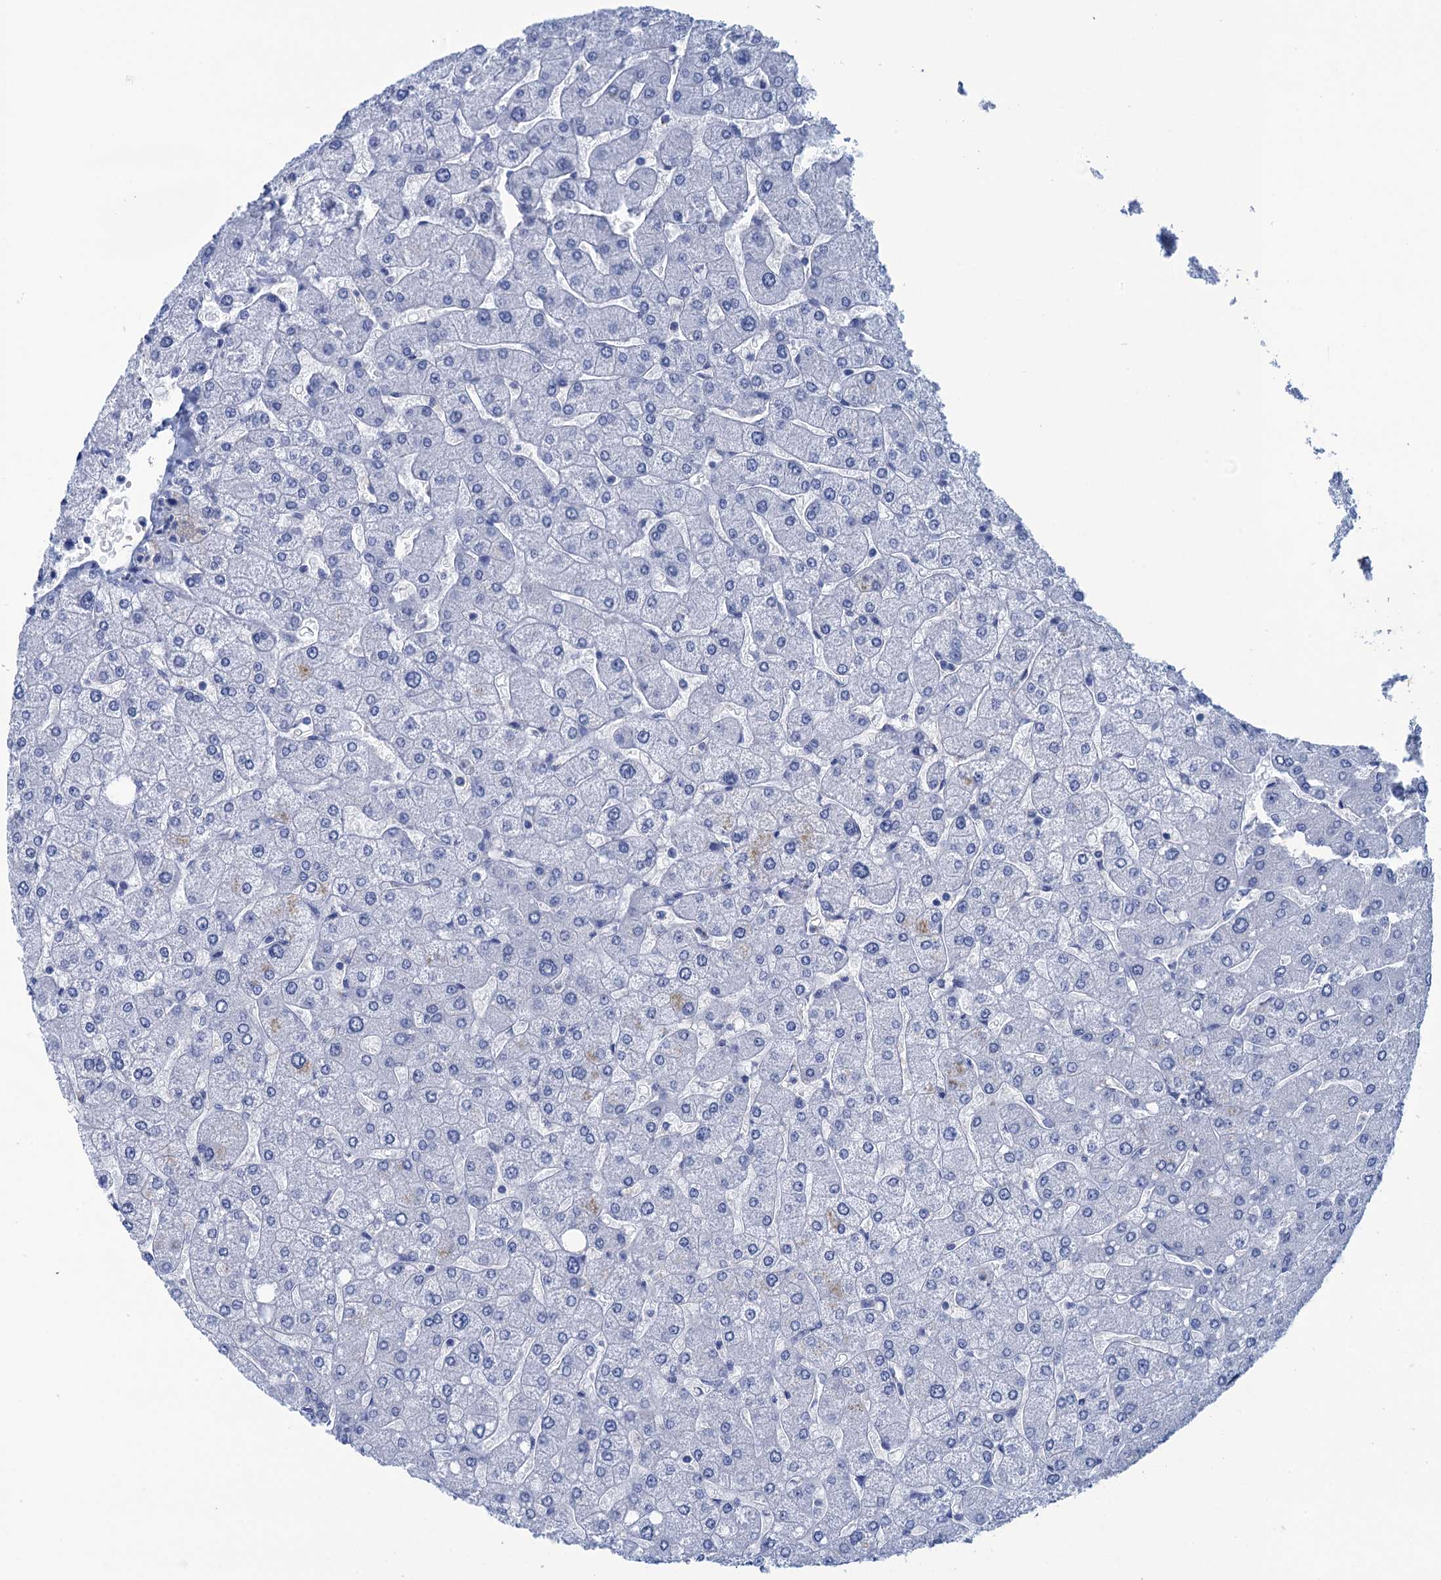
{"staining": {"intensity": "negative", "quantity": "none", "location": "none"}, "tissue": "liver", "cell_type": "Cholangiocytes", "image_type": "normal", "snomed": [{"axis": "morphology", "description": "Normal tissue, NOS"}, {"axis": "topography", "description": "Liver"}], "caption": "Cholangiocytes show no significant protein positivity in normal liver. (Stains: DAB immunohistochemistry (IHC) with hematoxylin counter stain, Microscopy: brightfield microscopy at high magnification).", "gene": "CALML5", "patient": {"sex": "male", "age": 55}}